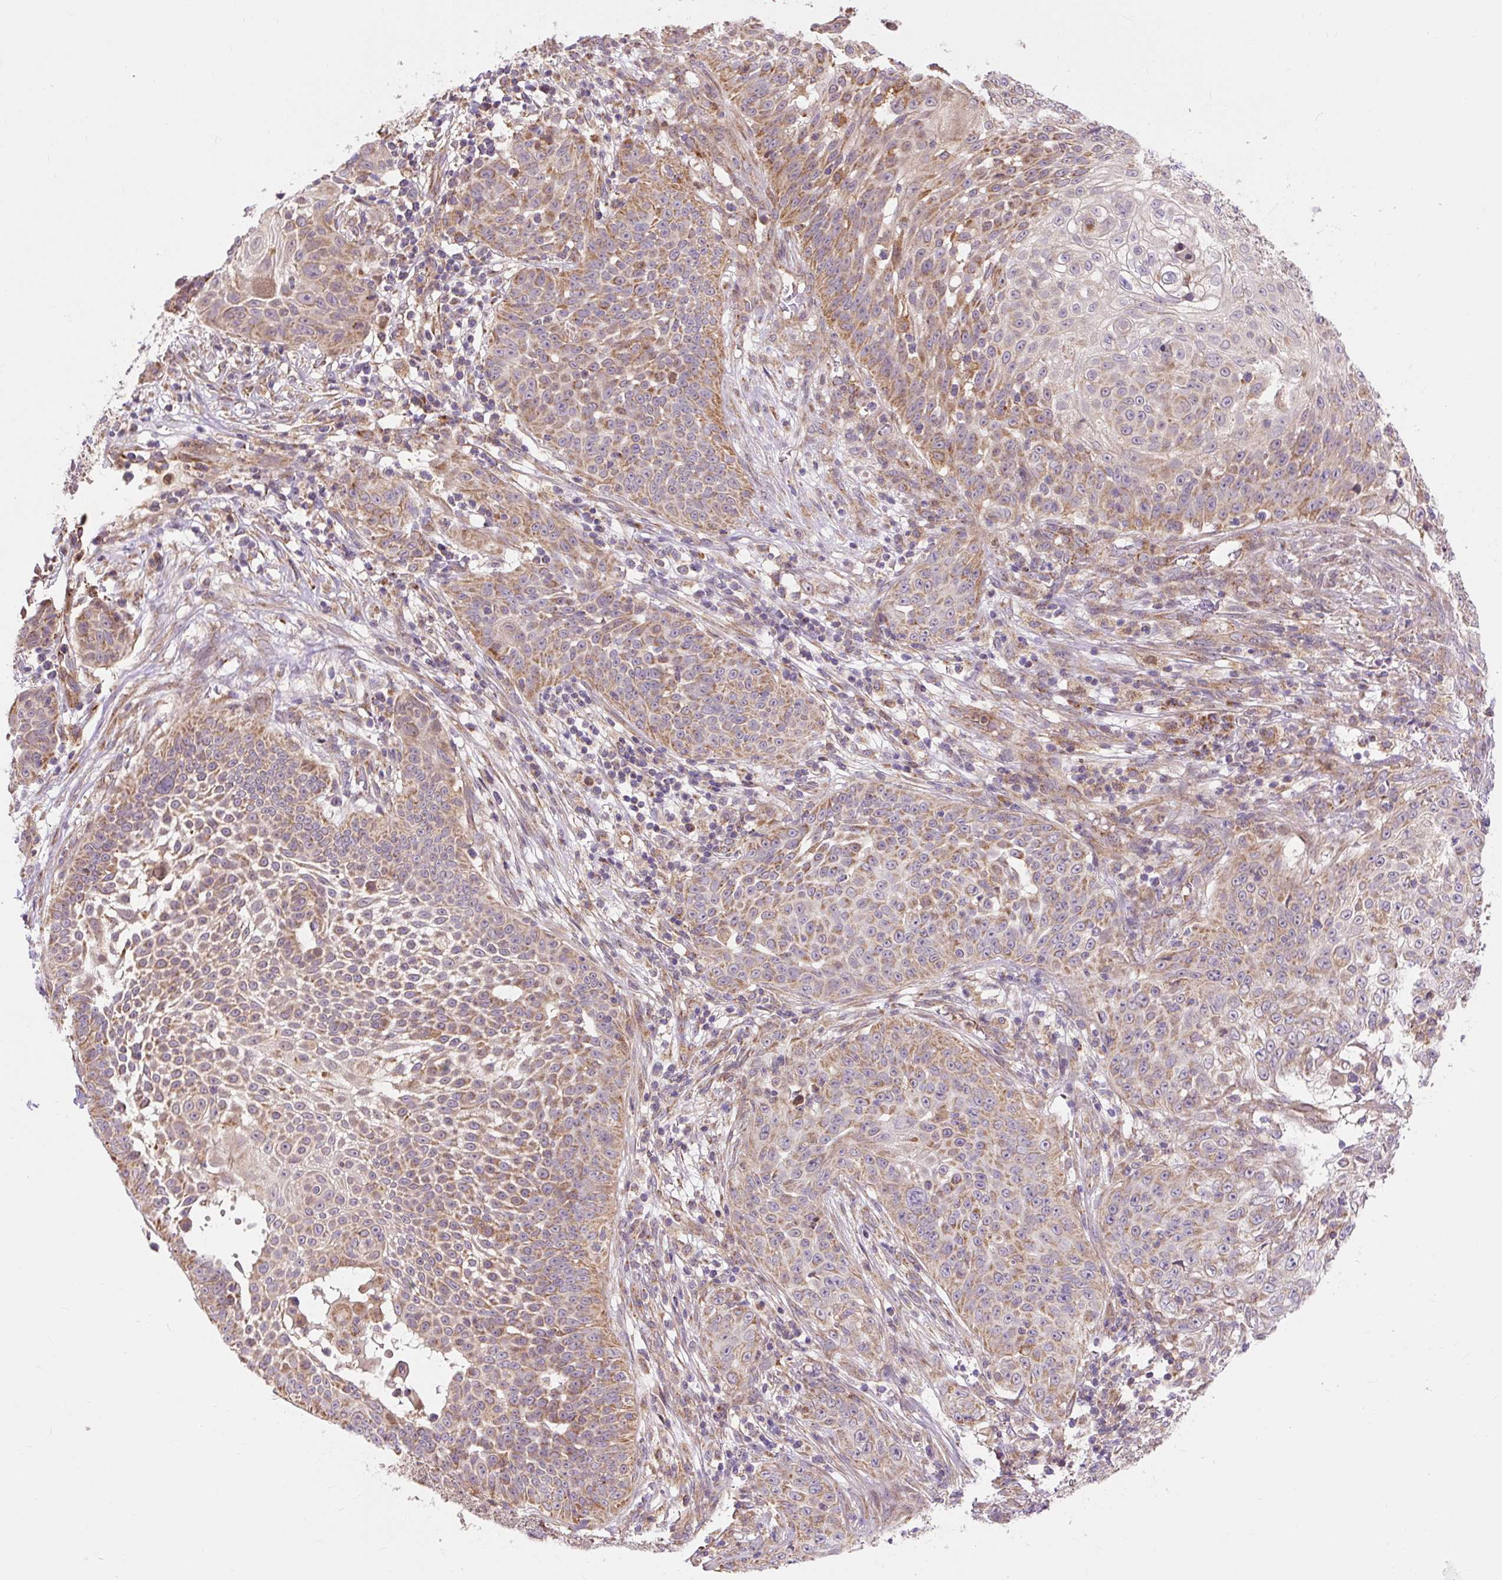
{"staining": {"intensity": "moderate", "quantity": ">75%", "location": "cytoplasmic/membranous"}, "tissue": "skin cancer", "cell_type": "Tumor cells", "image_type": "cancer", "snomed": [{"axis": "morphology", "description": "Squamous cell carcinoma, NOS"}, {"axis": "topography", "description": "Skin"}], "caption": "IHC staining of skin cancer, which demonstrates medium levels of moderate cytoplasmic/membranous positivity in about >75% of tumor cells indicating moderate cytoplasmic/membranous protein expression. The staining was performed using DAB (3,3'-diaminobenzidine) (brown) for protein detection and nuclei were counterstained in hematoxylin (blue).", "gene": "TRIAP1", "patient": {"sex": "male", "age": 24}}